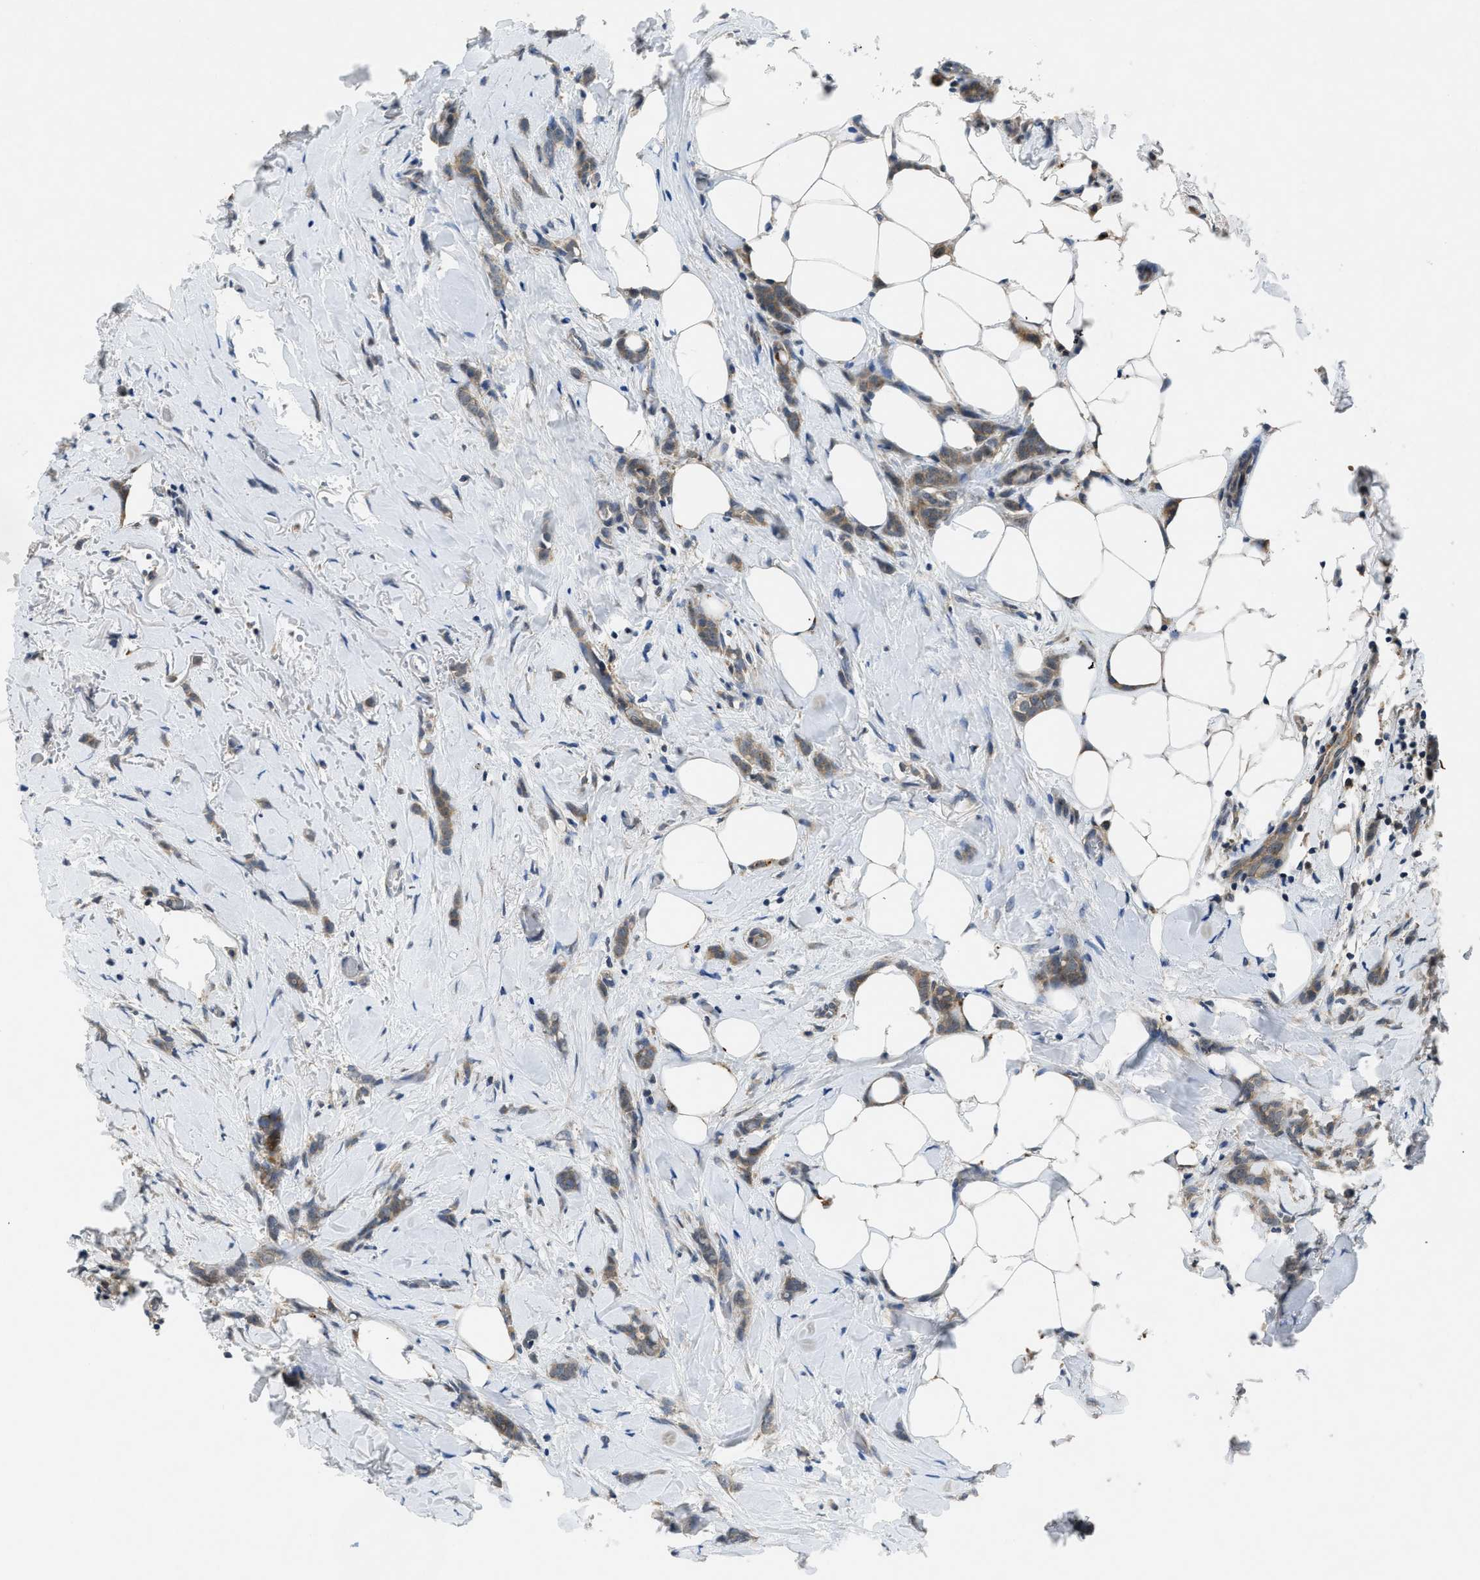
{"staining": {"intensity": "moderate", "quantity": ">75%", "location": "cytoplasmic/membranous"}, "tissue": "breast cancer", "cell_type": "Tumor cells", "image_type": "cancer", "snomed": [{"axis": "morphology", "description": "Lobular carcinoma, in situ"}, {"axis": "morphology", "description": "Lobular carcinoma"}, {"axis": "topography", "description": "Breast"}], "caption": "Immunohistochemistry micrograph of neoplastic tissue: human lobular carcinoma in situ (breast) stained using immunohistochemistry exhibits medium levels of moderate protein expression localized specifically in the cytoplasmic/membranous of tumor cells, appearing as a cytoplasmic/membranous brown color.", "gene": "PDE7A", "patient": {"sex": "female", "age": 41}}